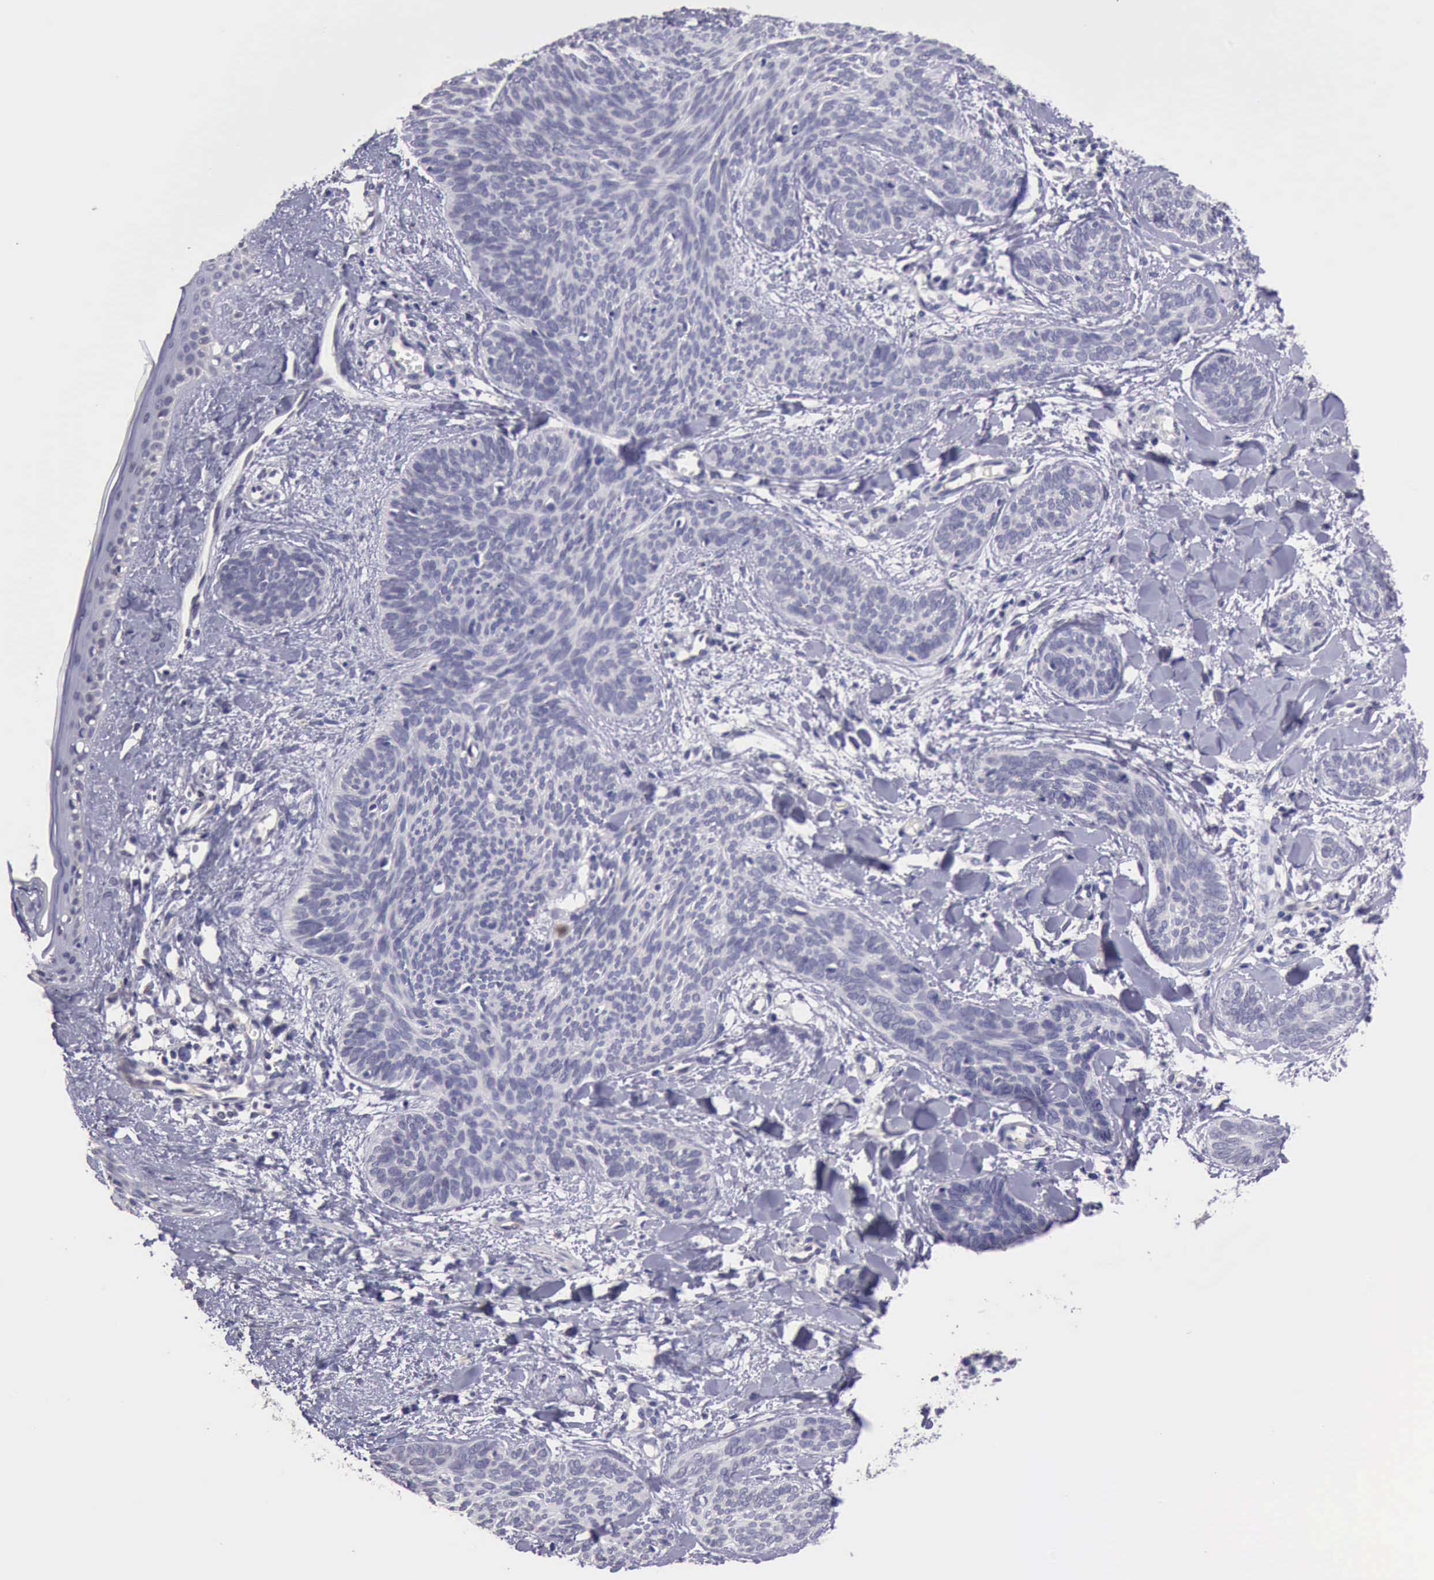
{"staining": {"intensity": "negative", "quantity": "none", "location": "none"}, "tissue": "skin cancer", "cell_type": "Tumor cells", "image_type": "cancer", "snomed": [{"axis": "morphology", "description": "Basal cell carcinoma"}, {"axis": "topography", "description": "Skin"}], "caption": "The histopathology image reveals no staining of tumor cells in skin basal cell carcinoma.", "gene": "KCND1", "patient": {"sex": "female", "age": 81}}